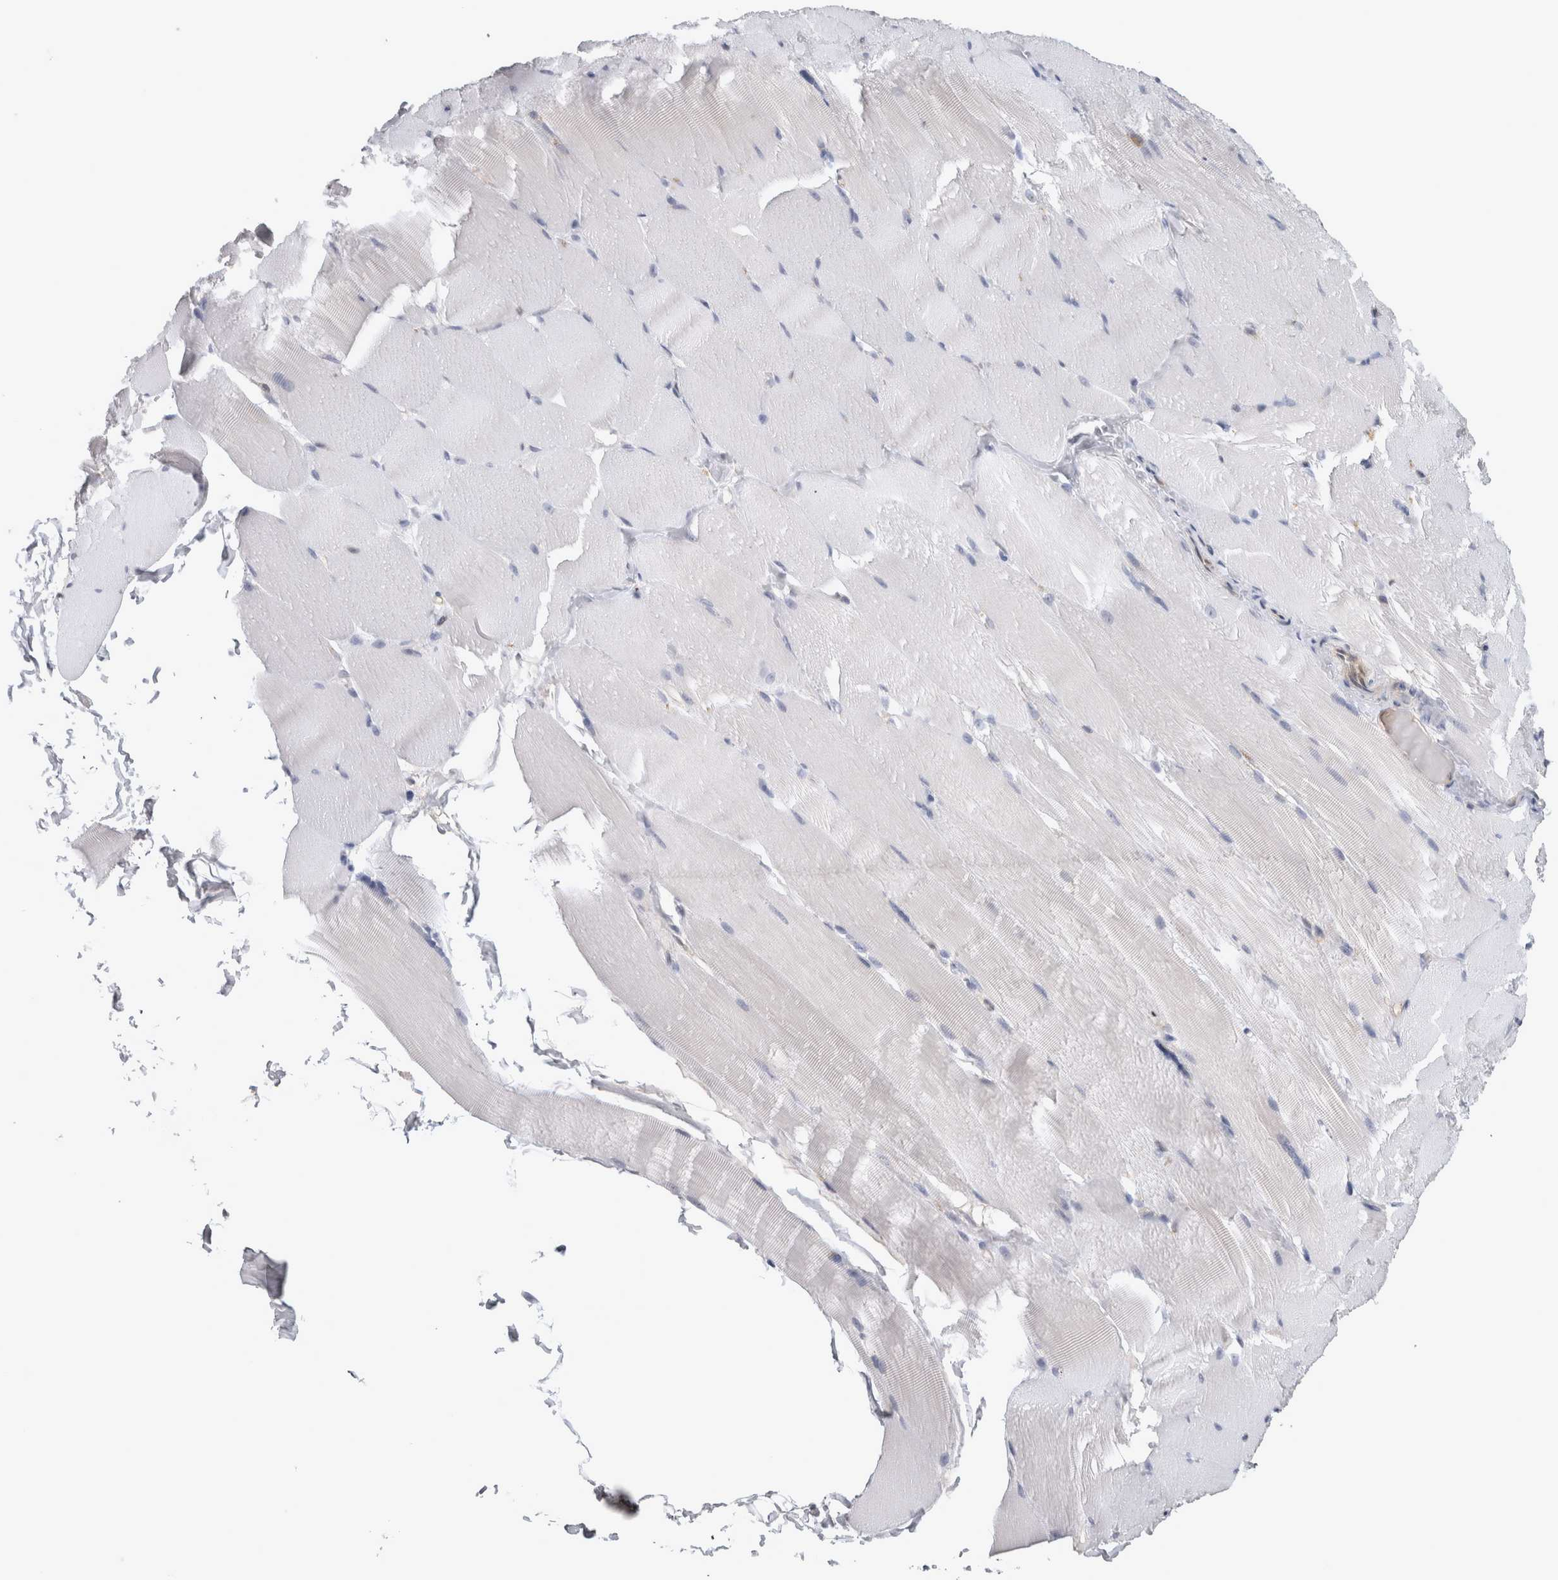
{"staining": {"intensity": "negative", "quantity": "none", "location": "none"}, "tissue": "skeletal muscle", "cell_type": "Myocytes", "image_type": "normal", "snomed": [{"axis": "morphology", "description": "Normal tissue, NOS"}, {"axis": "topography", "description": "Skin"}, {"axis": "topography", "description": "Skeletal muscle"}], "caption": "An IHC micrograph of unremarkable skeletal muscle is shown. There is no staining in myocytes of skeletal muscle.", "gene": "NAPRT", "patient": {"sex": "male", "age": 83}}